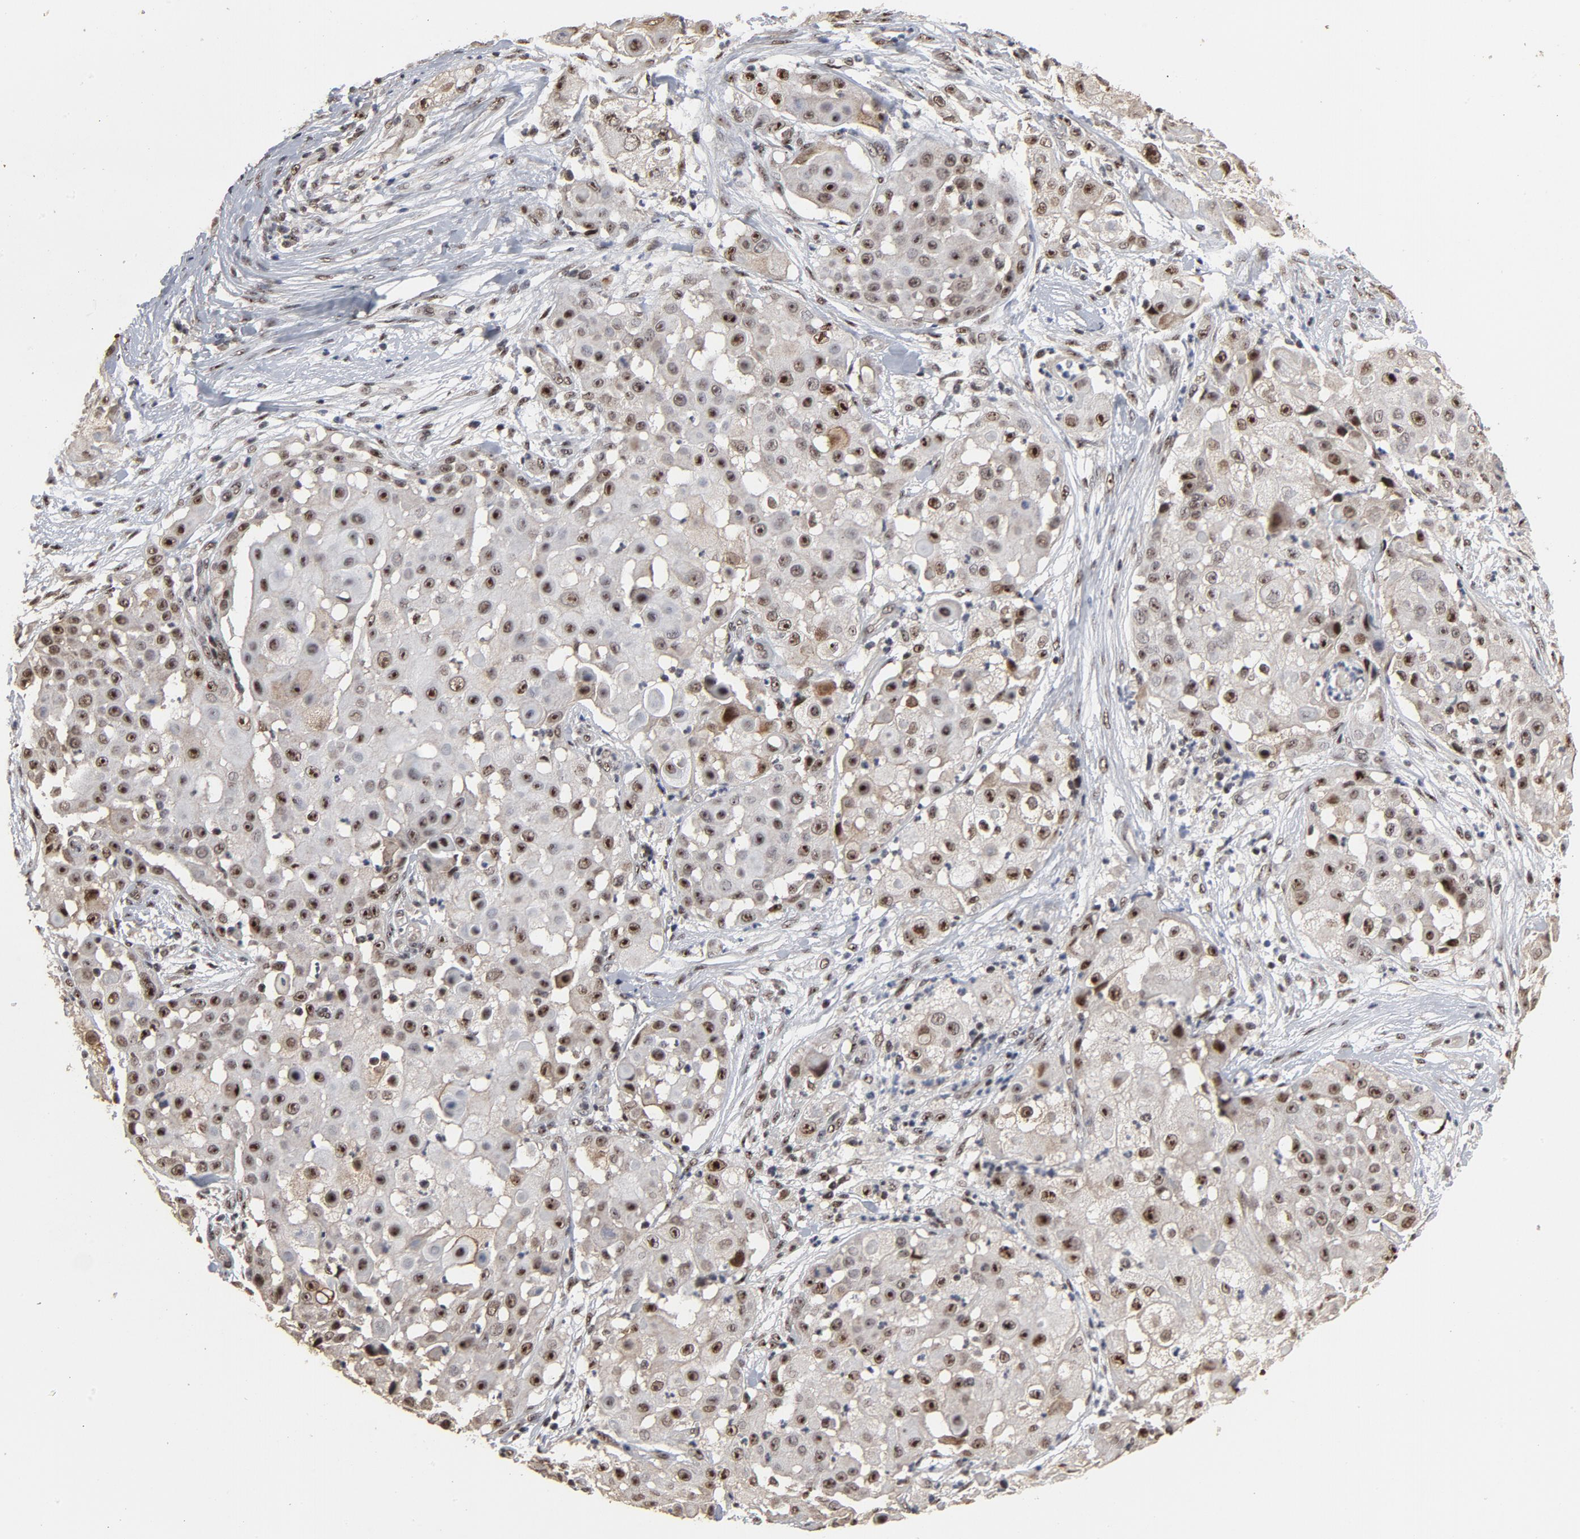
{"staining": {"intensity": "strong", "quantity": "25%-75%", "location": "nuclear"}, "tissue": "skin cancer", "cell_type": "Tumor cells", "image_type": "cancer", "snomed": [{"axis": "morphology", "description": "Squamous cell carcinoma, NOS"}, {"axis": "topography", "description": "Skin"}], "caption": "An immunohistochemistry (IHC) histopathology image of neoplastic tissue is shown. Protein staining in brown shows strong nuclear positivity in squamous cell carcinoma (skin) within tumor cells.", "gene": "TP53RK", "patient": {"sex": "female", "age": 57}}